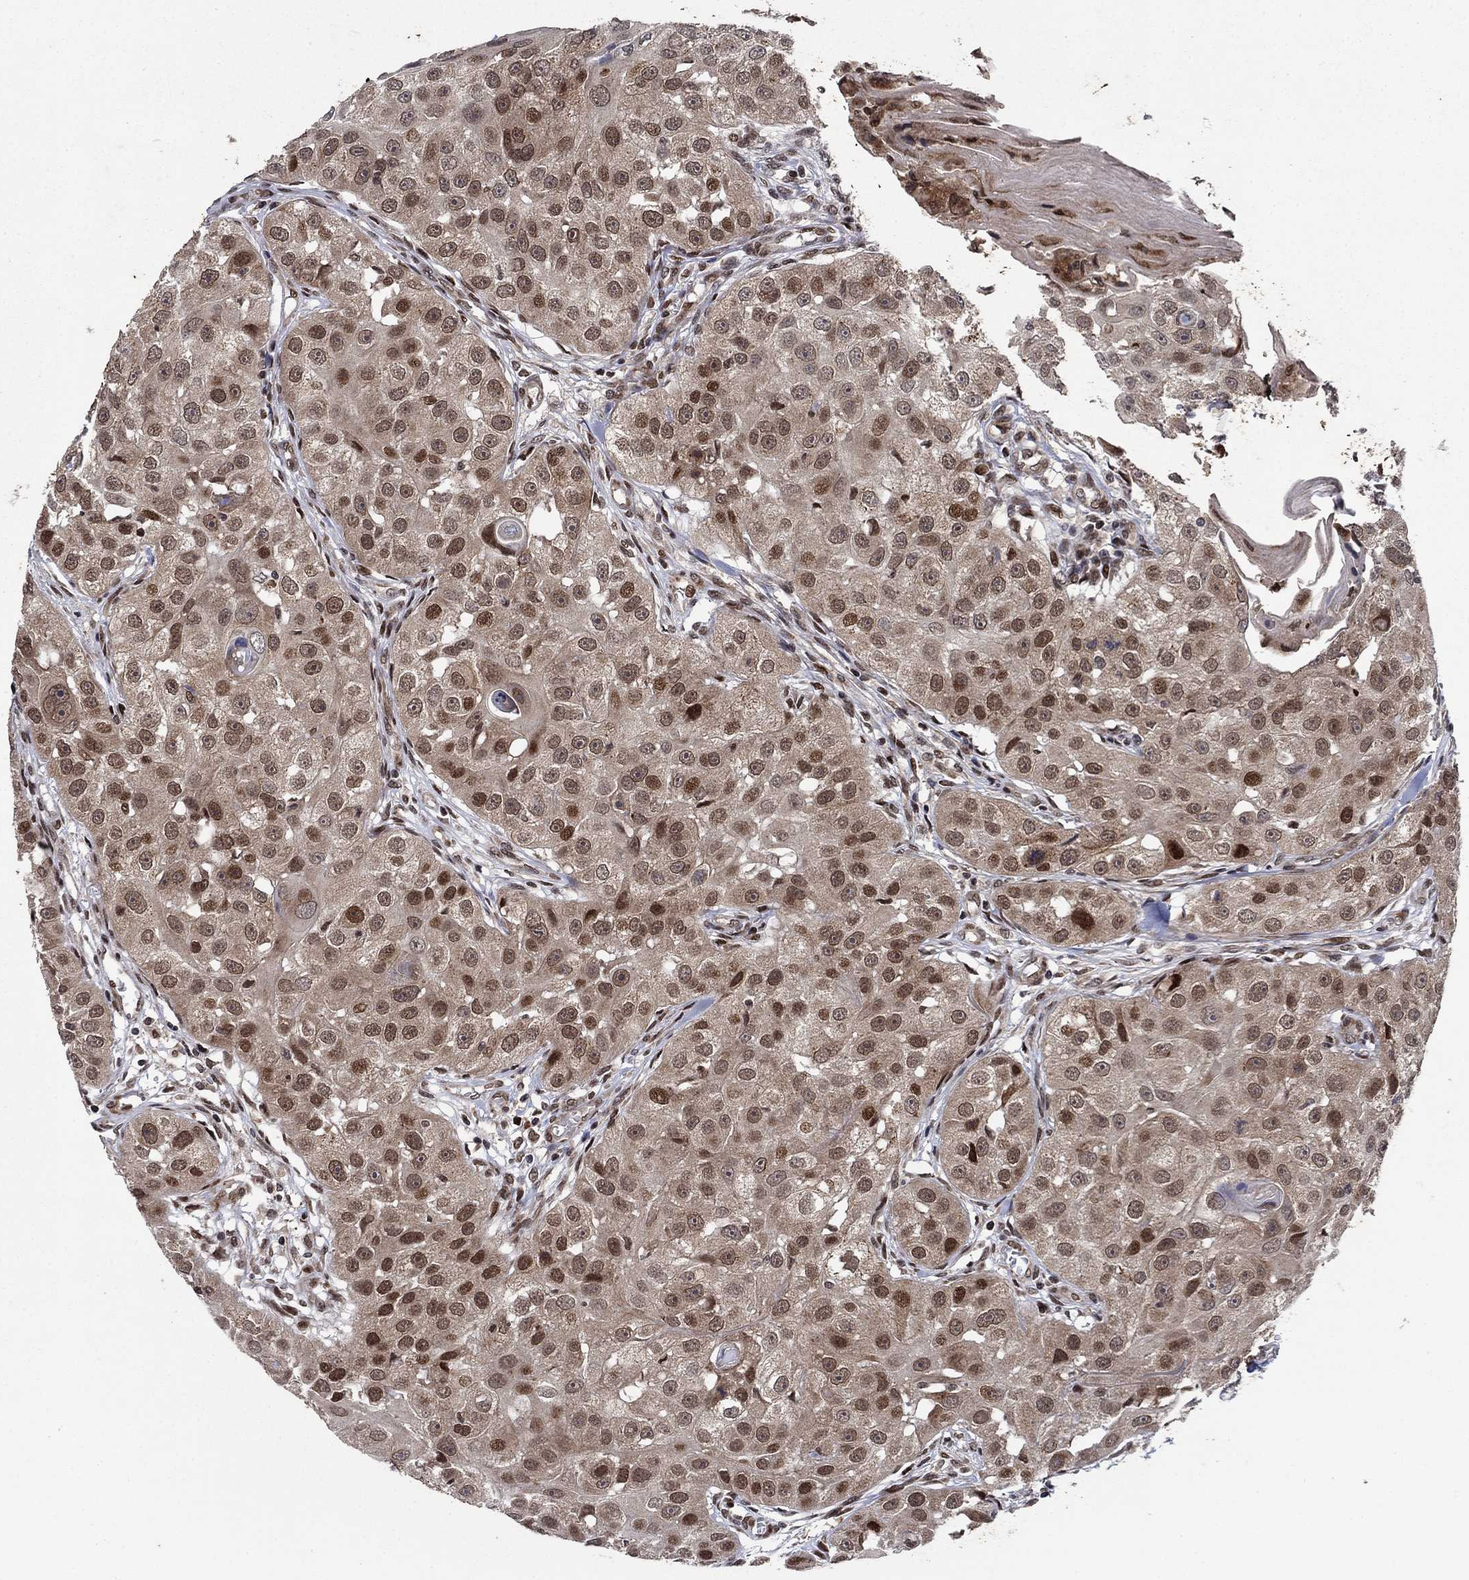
{"staining": {"intensity": "strong", "quantity": "<25%", "location": "nuclear"}, "tissue": "head and neck cancer", "cell_type": "Tumor cells", "image_type": "cancer", "snomed": [{"axis": "morphology", "description": "Normal tissue, NOS"}, {"axis": "morphology", "description": "Squamous cell carcinoma, NOS"}, {"axis": "topography", "description": "Skeletal muscle"}, {"axis": "topography", "description": "Head-Neck"}], "caption": "Immunohistochemical staining of head and neck squamous cell carcinoma exhibits strong nuclear protein positivity in approximately <25% of tumor cells. (DAB (3,3'-diaminobenzidine) IHC with brightfield microscopy, high magnification).", "gene": "PRICKLE4", "patient": {"sex": "male", "age": 51}}